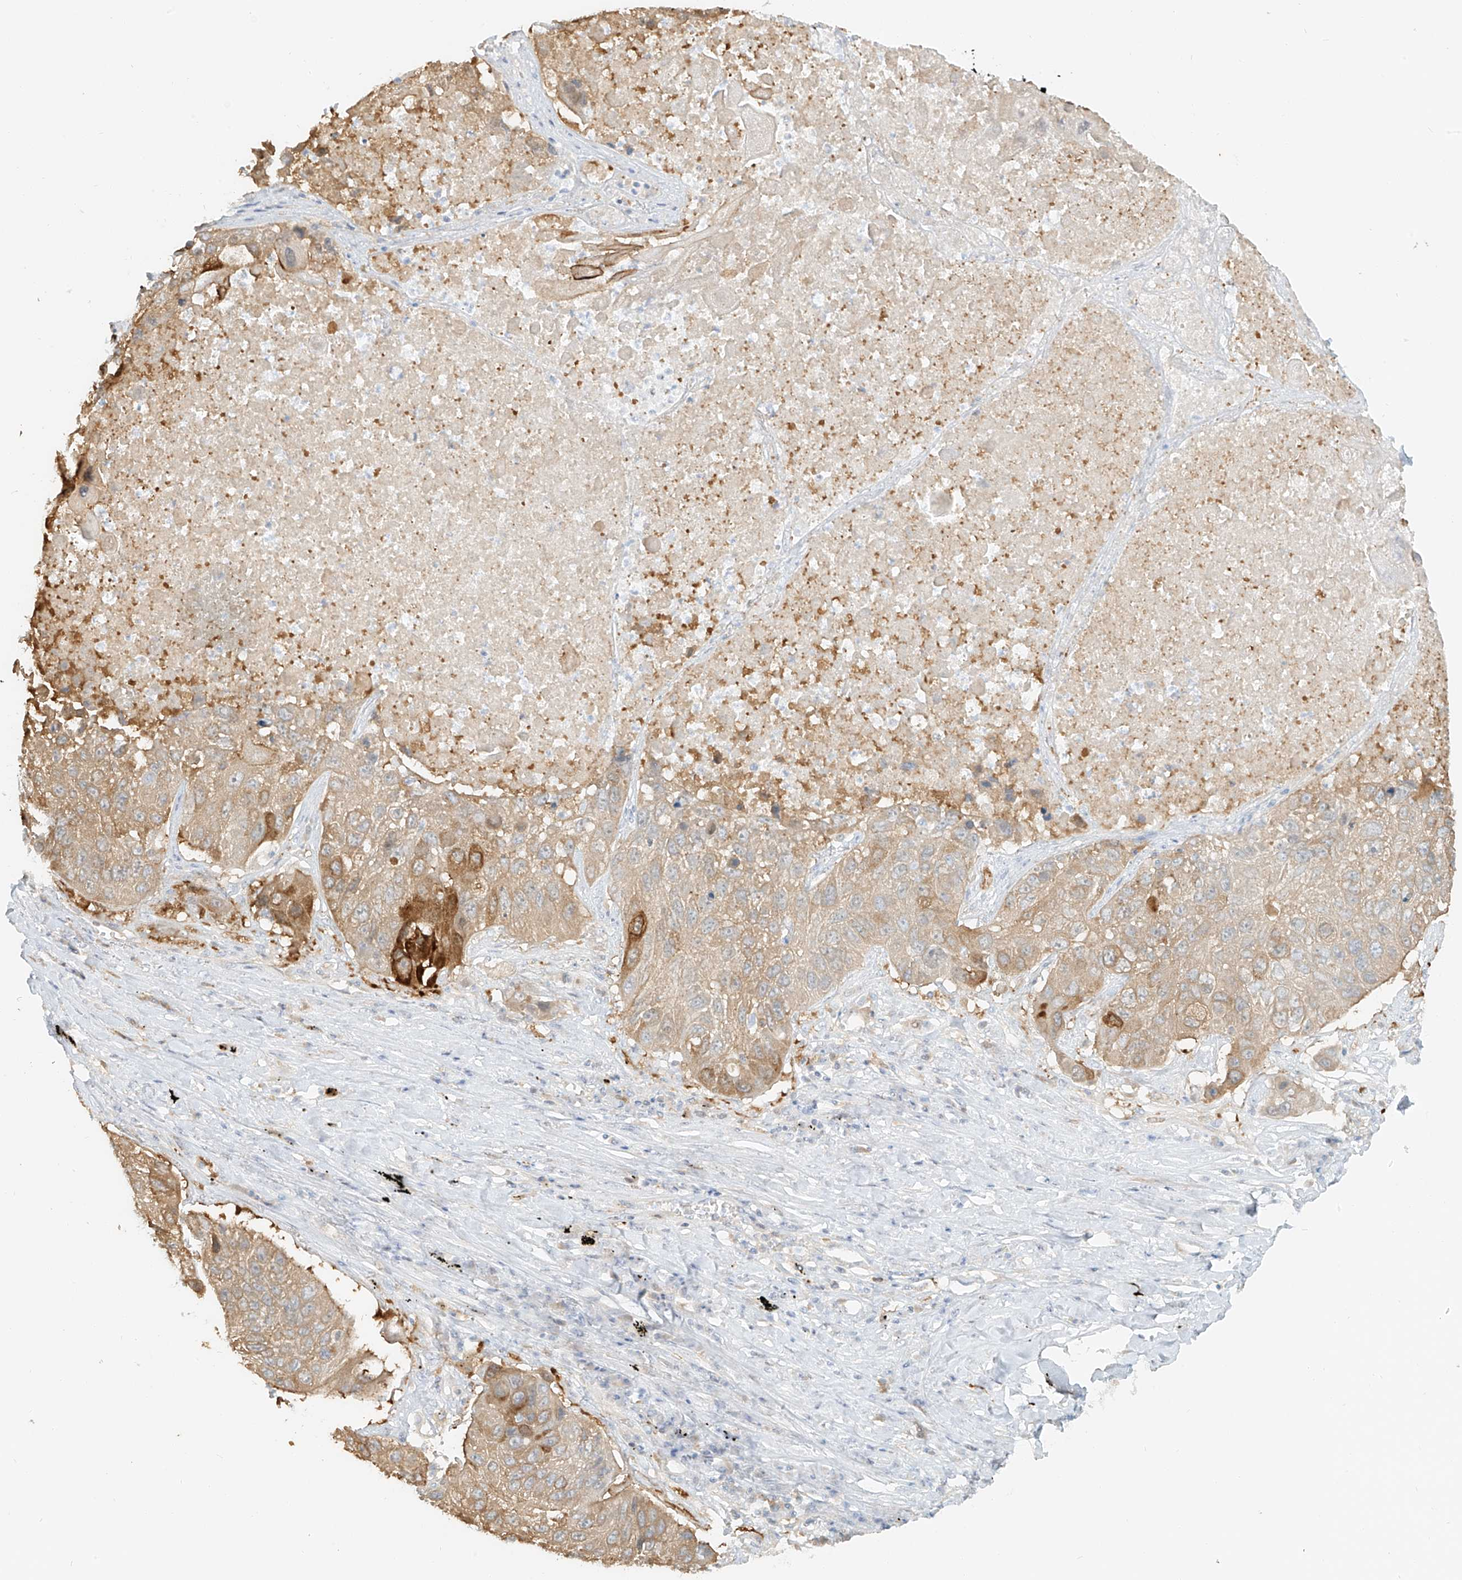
{"staining": {"intensity": "moderate", "quantity": ">75%", "location": "cytoplasmic/membranous"}, "tissue": "lung cancer", "cell_type": "Tumor cells", "image_type": "cancer", "snomed": [{"axis": "morphology", "description": "Squamous cell carcinoma, NOS"}, {"axis": "topography", "description": "Lung"}], "caption": "Immunohistochemistry (IHC) histopathology image of human squamous cell carcinoma (lung) stained for a protein (brown), which exhibits medium levels of moderate cytoplasmic/membranous staining in approximately >75% of tumor cells.", "gene": "UPK1B", "patient": {"sex": "male", "age": 61}}